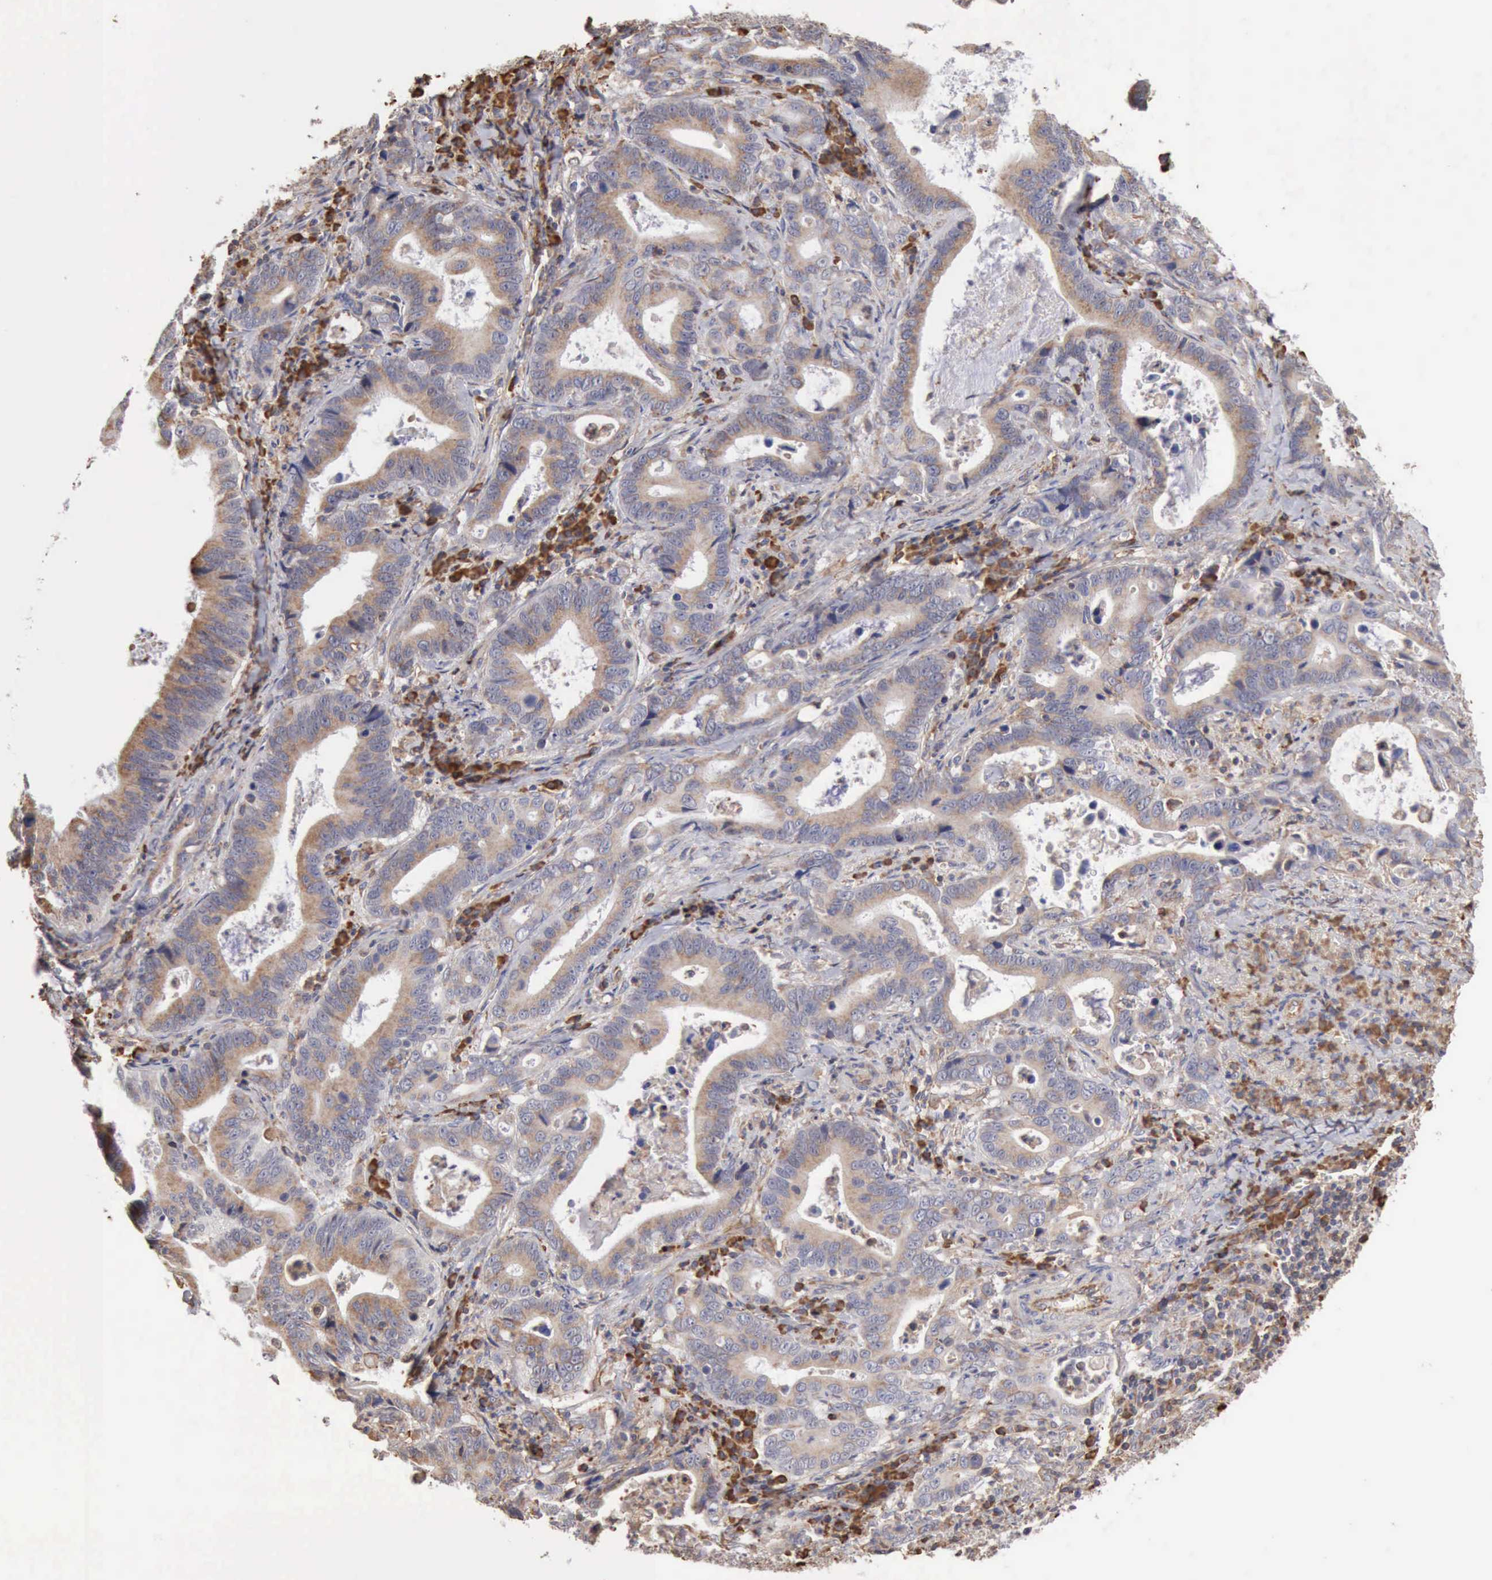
{"staining": {"intensity": "weak", "quantity": ">75%", "location": "cytoplasmic/membranous"}, "tissue": "stomach cancer", "cell_type": "Tumor cells", "image_type": "cancer", "snomed": [{"axis": "morphology", "description": "Adenocarcinoma, NOS"}, {"axis": "topography", "description": "Stomach, upper"}], "caption": "Weak cytoplasmic/membranous expression is seen in about >75% of tumor cells in stomach adenocarcinoma.", "gene": "GPR101", "patient": {"sex": "male", "age": 63}}